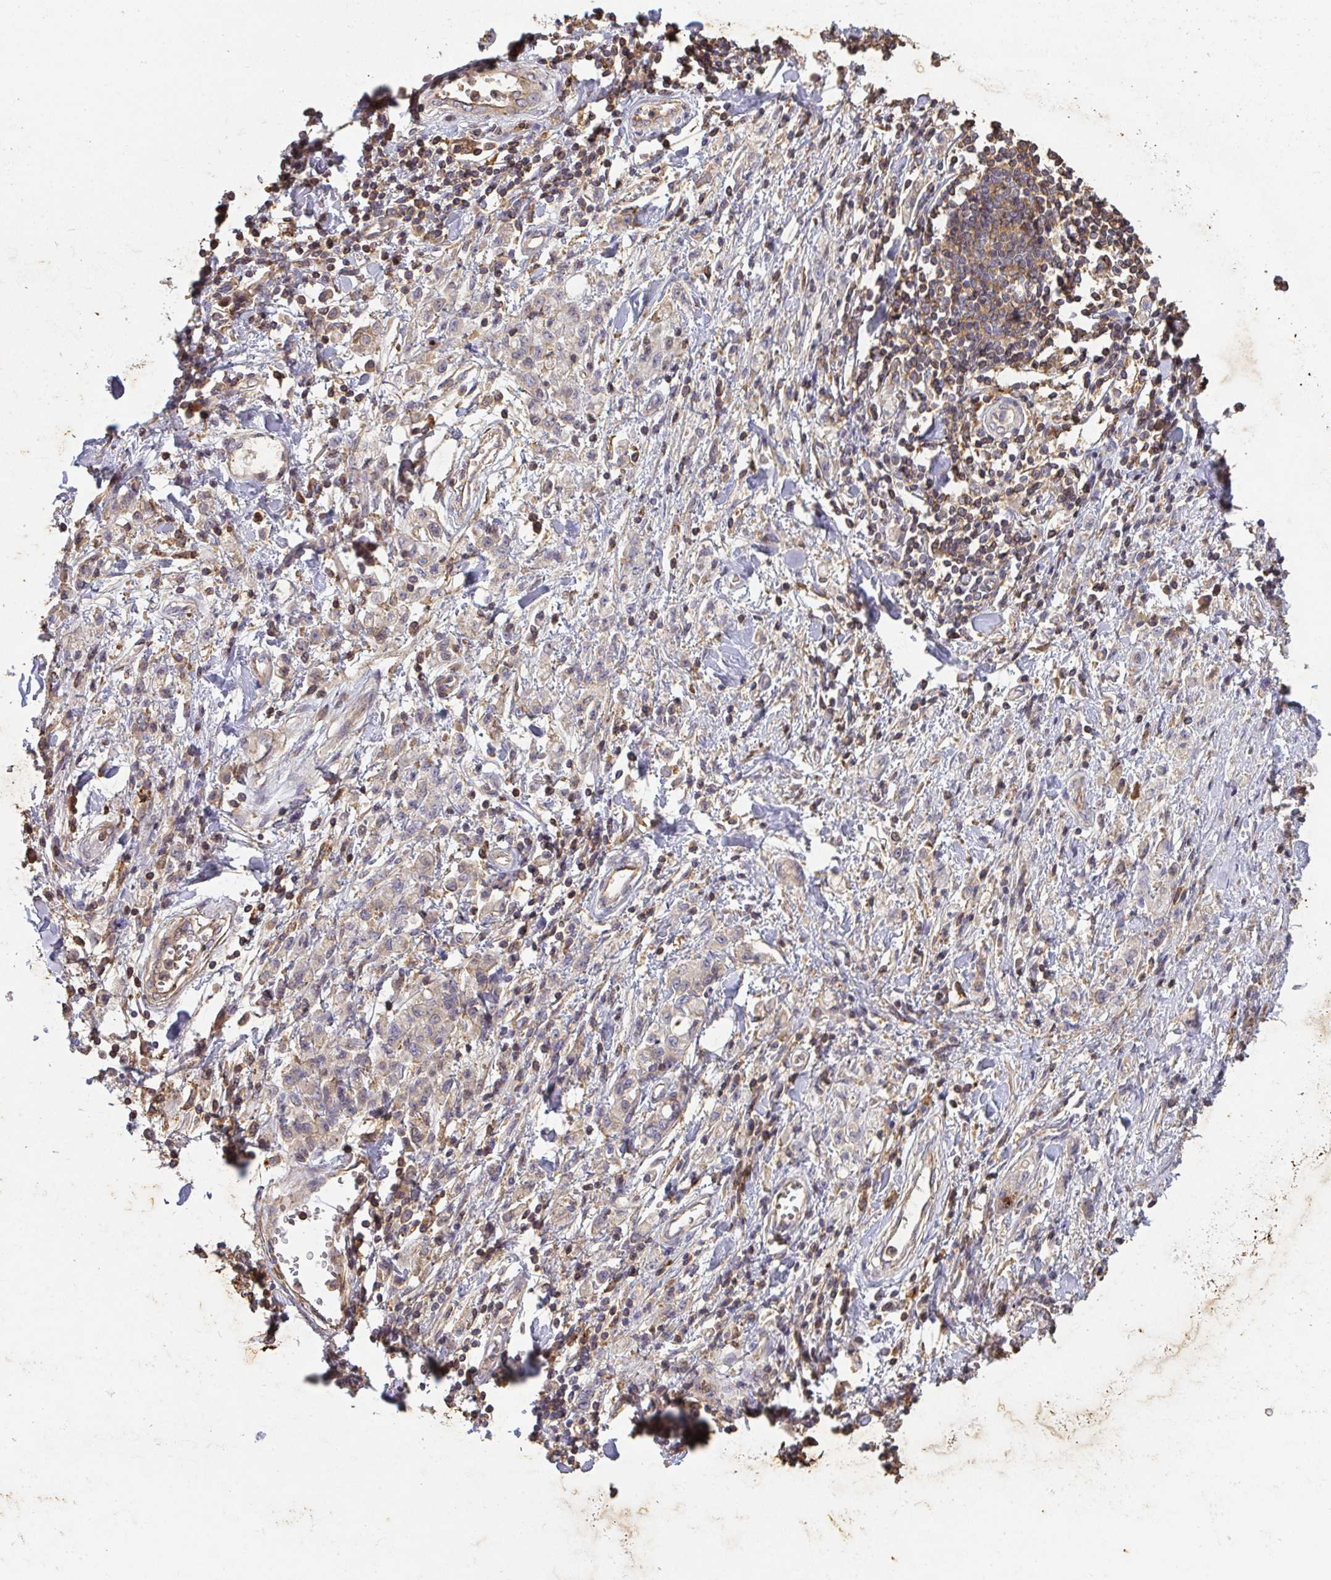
{"staining": {"intensity": "negative", "quantity": "none", "location": "none"}, "tissue": "stomach cancer", "cell_type": "Tumor cells", "image_type": "cancer", "snomed": [{"axis": "morphology", "description": "Adenocarcinoma, NOS"}, {"axis": "topography", "description": "Stomach"}], "caption": "Immunohistochemical staining of stomach adenocarcinoma reveals no significant expression in tumor cells.", "gene": "TNMD", "patient": {"sex": "male", "age": 77}}